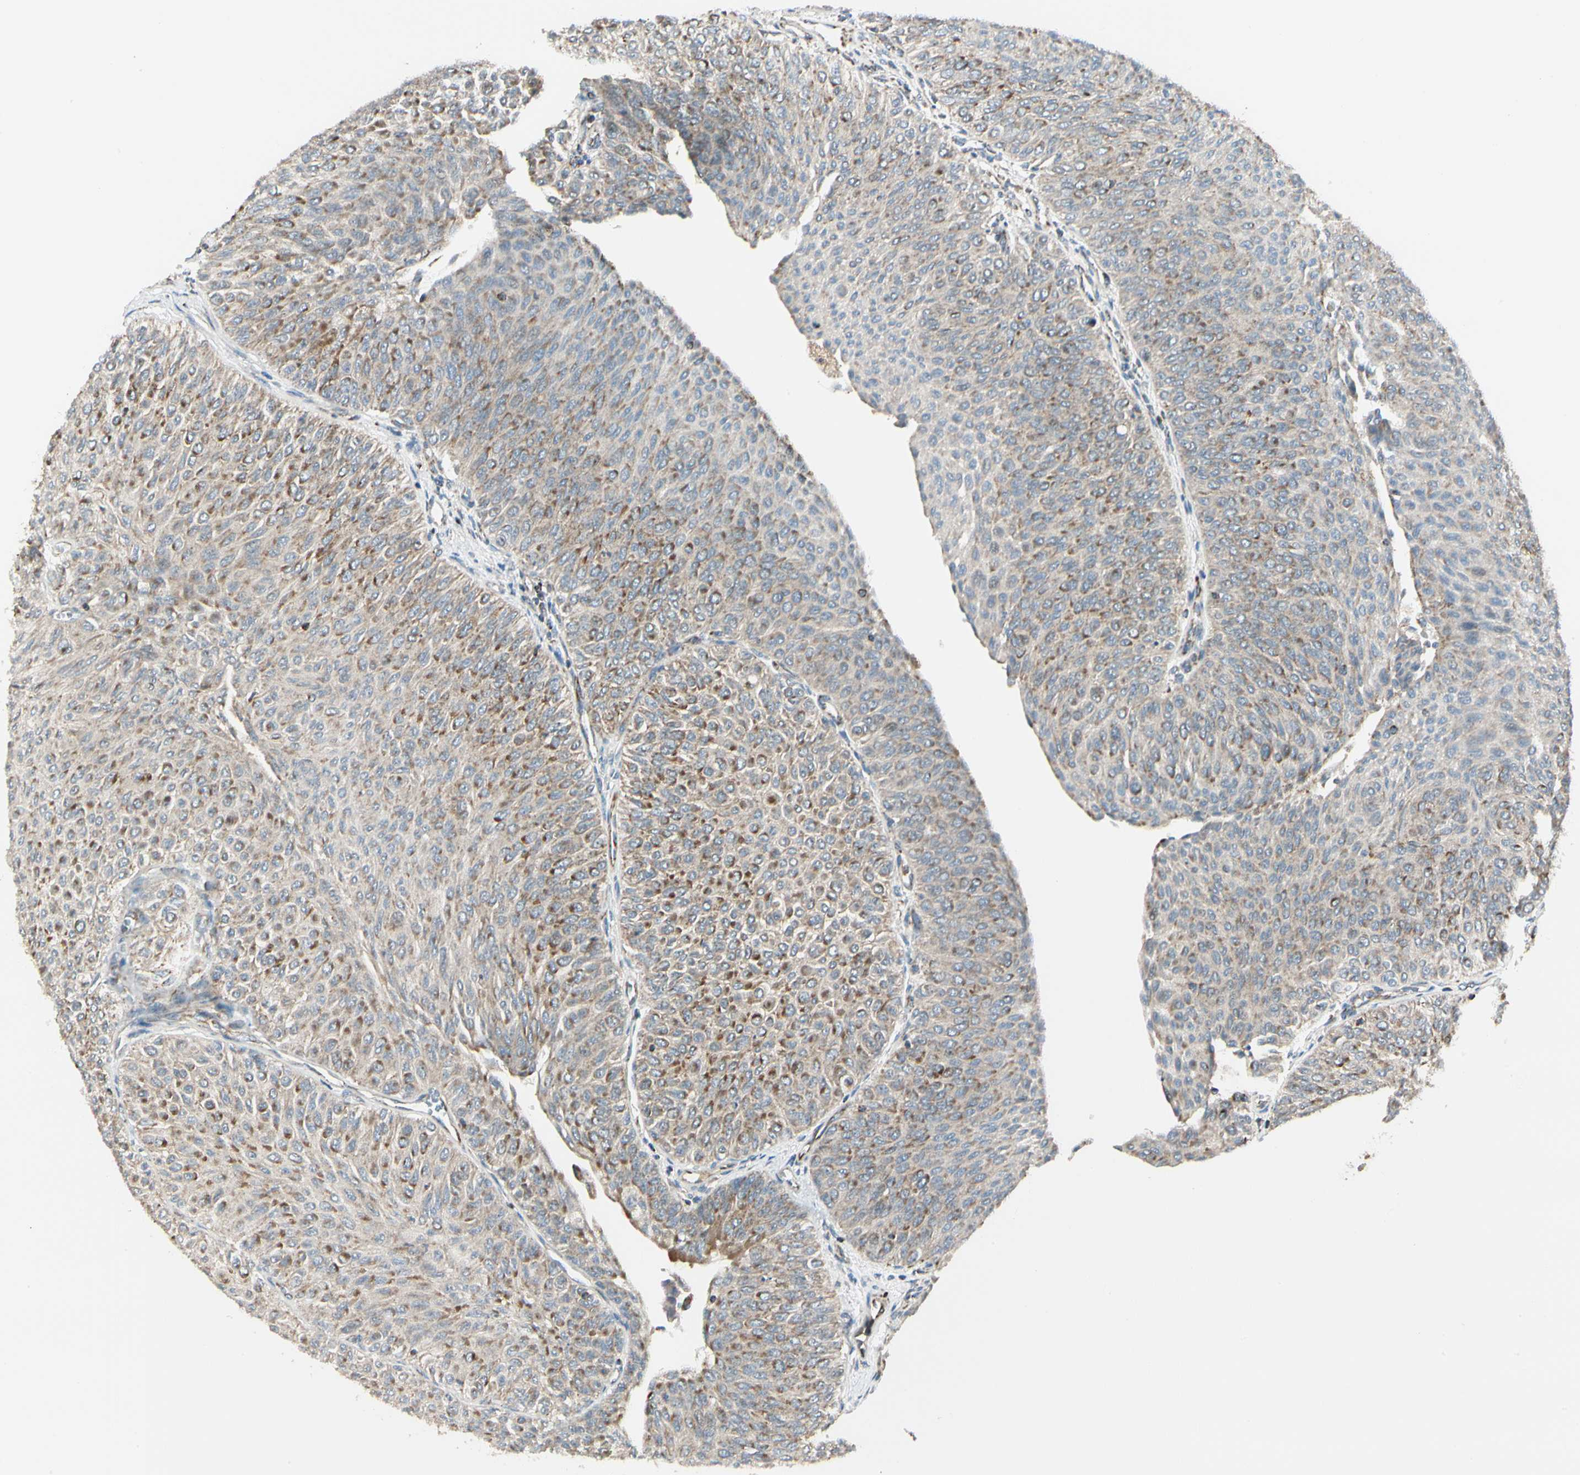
{"staining": {"intensity": "moderate", "quantity": "25%-75%", "location": "cytoplasmic/membranous"}, "tissue": "urothelial cancer", "cell_type": "Tumor cells", "image_type": "cancer", "snomed": [{"axis": "morphology", "description": "Urothelial carcinoma, Low grade"}, {"axis": "topography", "description": "Urinary bladder"}], "caption": "Tumor cells show moderate cytoplasmic/membranous staining in approximately 25%-75% of cells in low-grade urothelial carcinoma.", "gene": "ANKS6", "patient": {"sex": "male", "age": 78}}